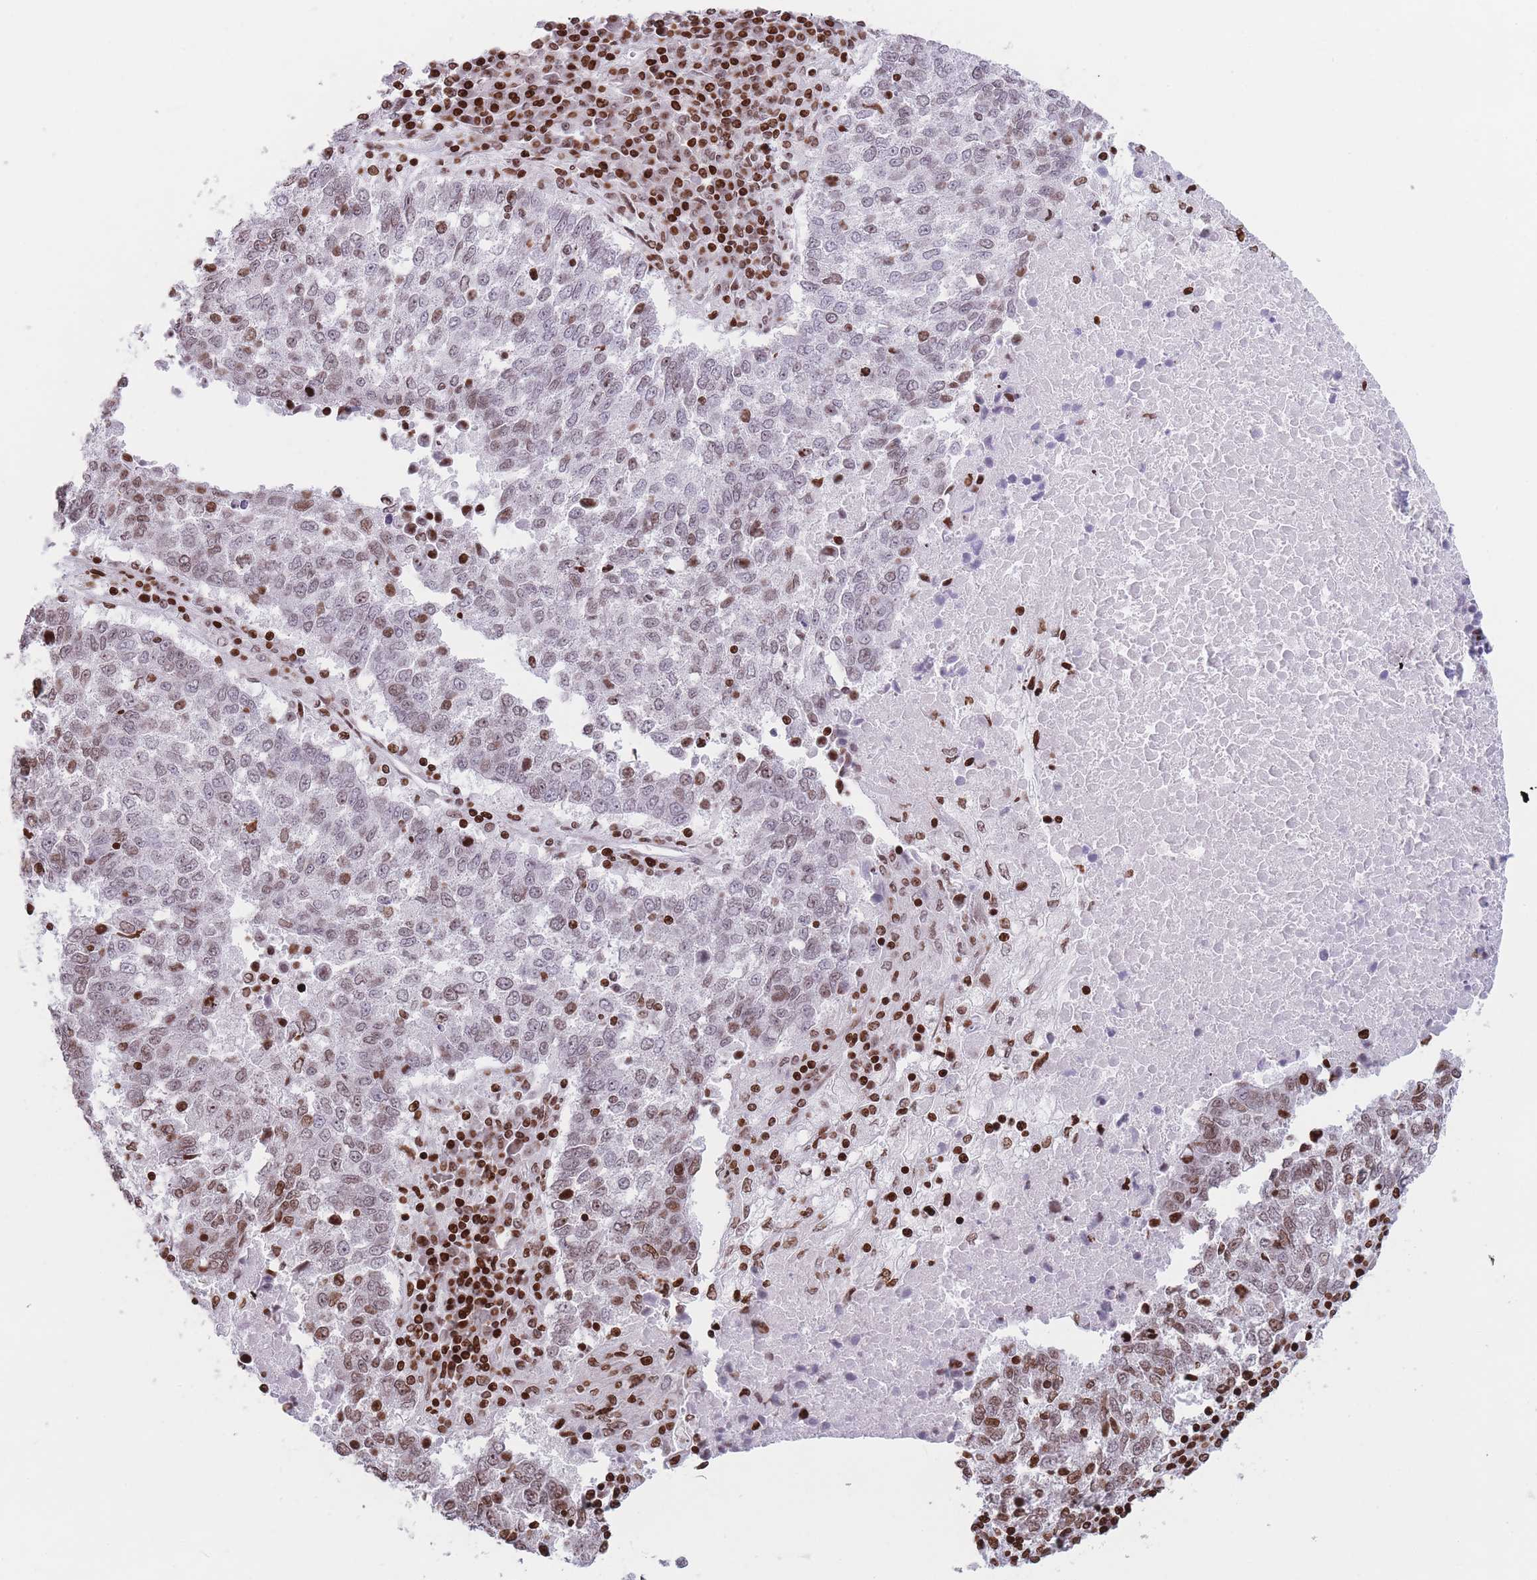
{"staining": {"intensity": "moderate", "quantity": ">75%", "location": "nuclear"}, "tissue": "lung cancer", "cell_type": "Tumor cells", "image_type": "cancer", "snomed": [{"axis": "morphology", "description": "Squamous cell carcinoma, NOS"}, {"axis": "topography", "description": "Lung"}], "caption": "High-magnification brightfield microscopy of lung cancer (squamous cell carcinoma) stained with DAB (brown) and counterstained with hematoxylin (blue). tumor cells exhibit moderate nuclear positivity is seen in about>75% of cells.", "gene": "AK9", "patient": {"sex": "male", "age": 73}}